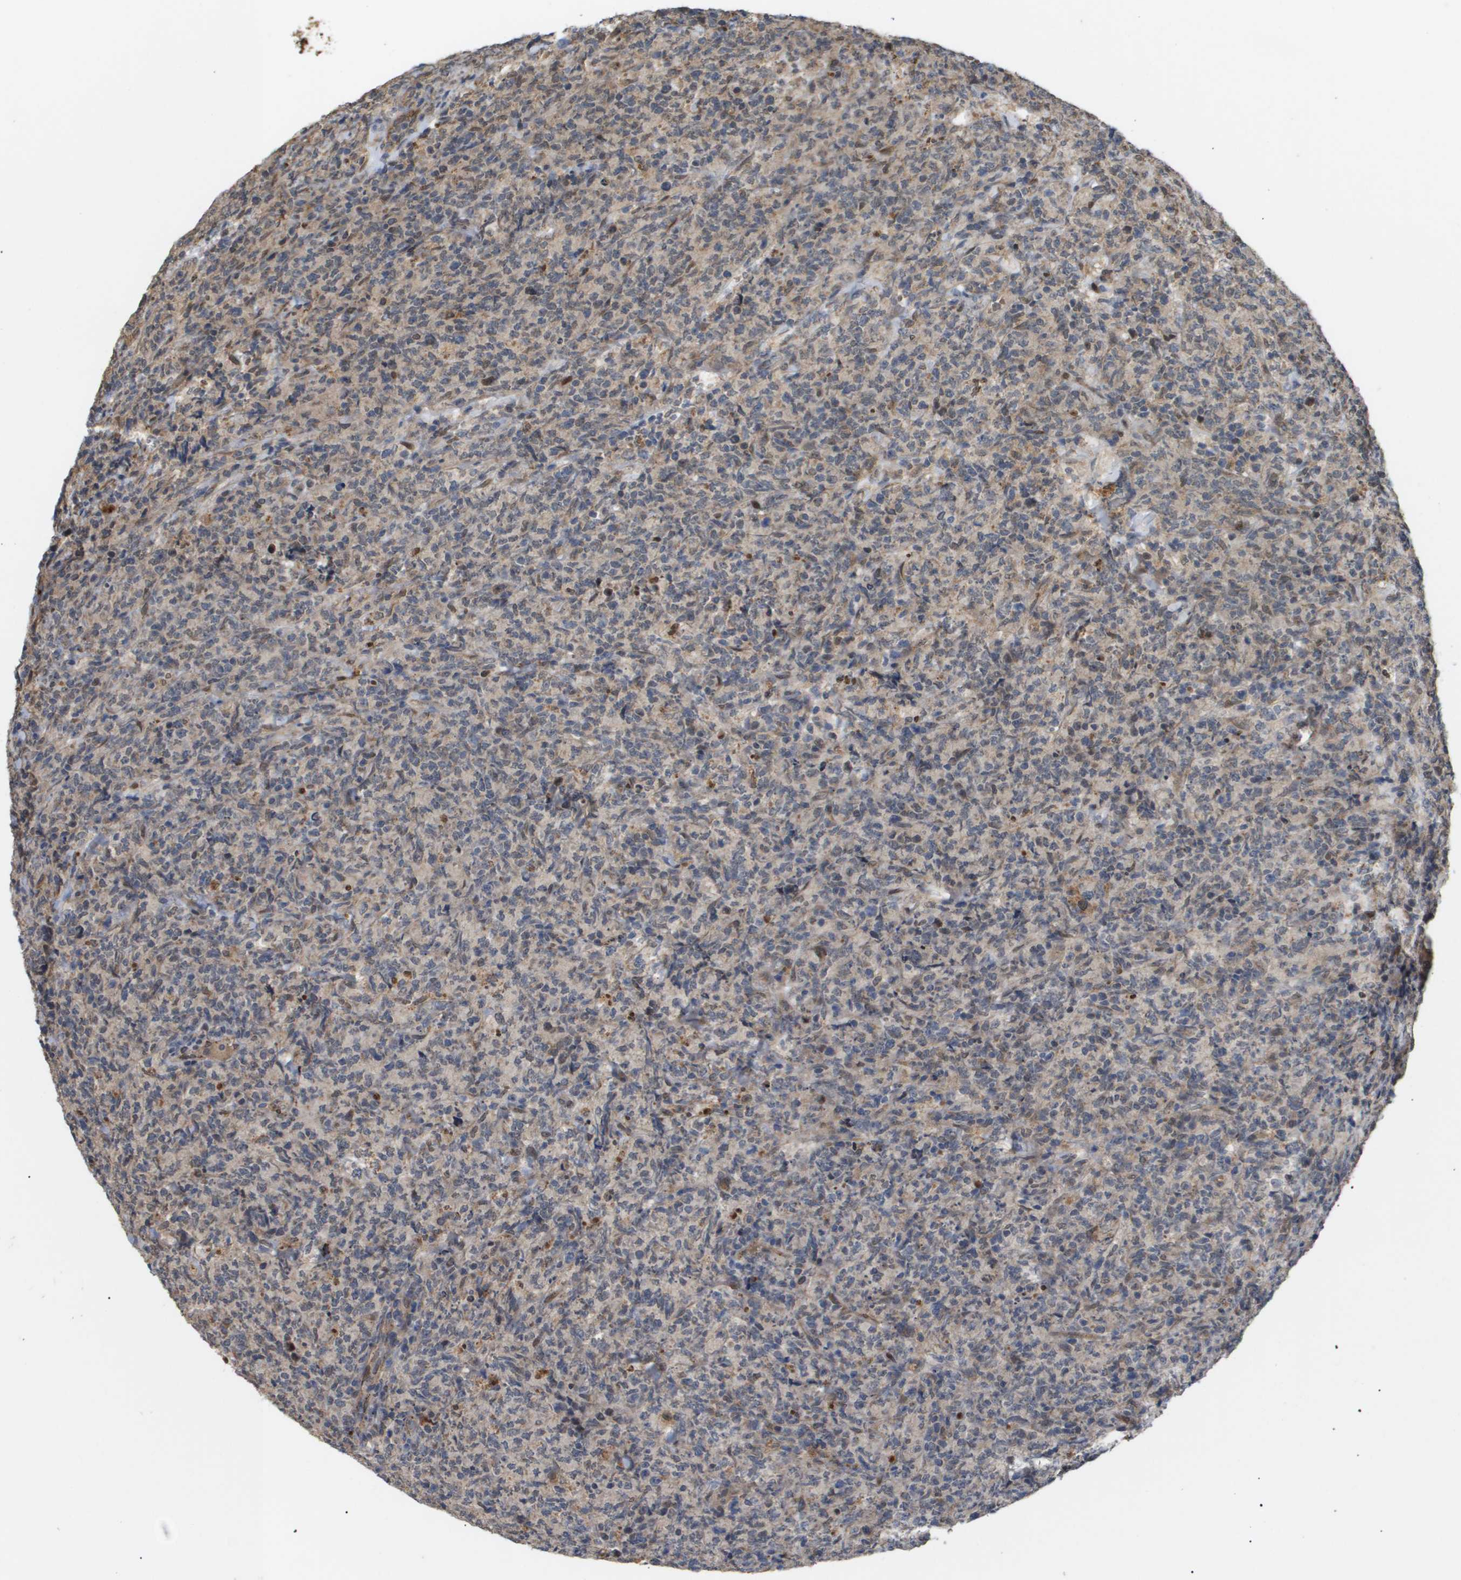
{"staining": {"intensity": "negative", "quantity": "none", "location": "none"}, "tissue": "lymphoma", "cell_type": "Tumor cells", "image_type": "cancer", "snomed": [{"axis": "morphology", "description": "Malignant lymphoma, non-Hodgkin's type, High grade"}, {"axis": "topography", "description": "Tonsil"}], "caption": "Immunohistochemical staining of human malignant lymphoma, non-Hodgkin's type (high-grade) demonstrates no significant positivity in tumor cells. The staining was performed using DAB to visualize the protein expression in brown, while the nuclei were stained in blue with hematoxylin (Magnification: 20x).", "gene": "PDGFB", "patient": {"sex": "female", "age": 36}}